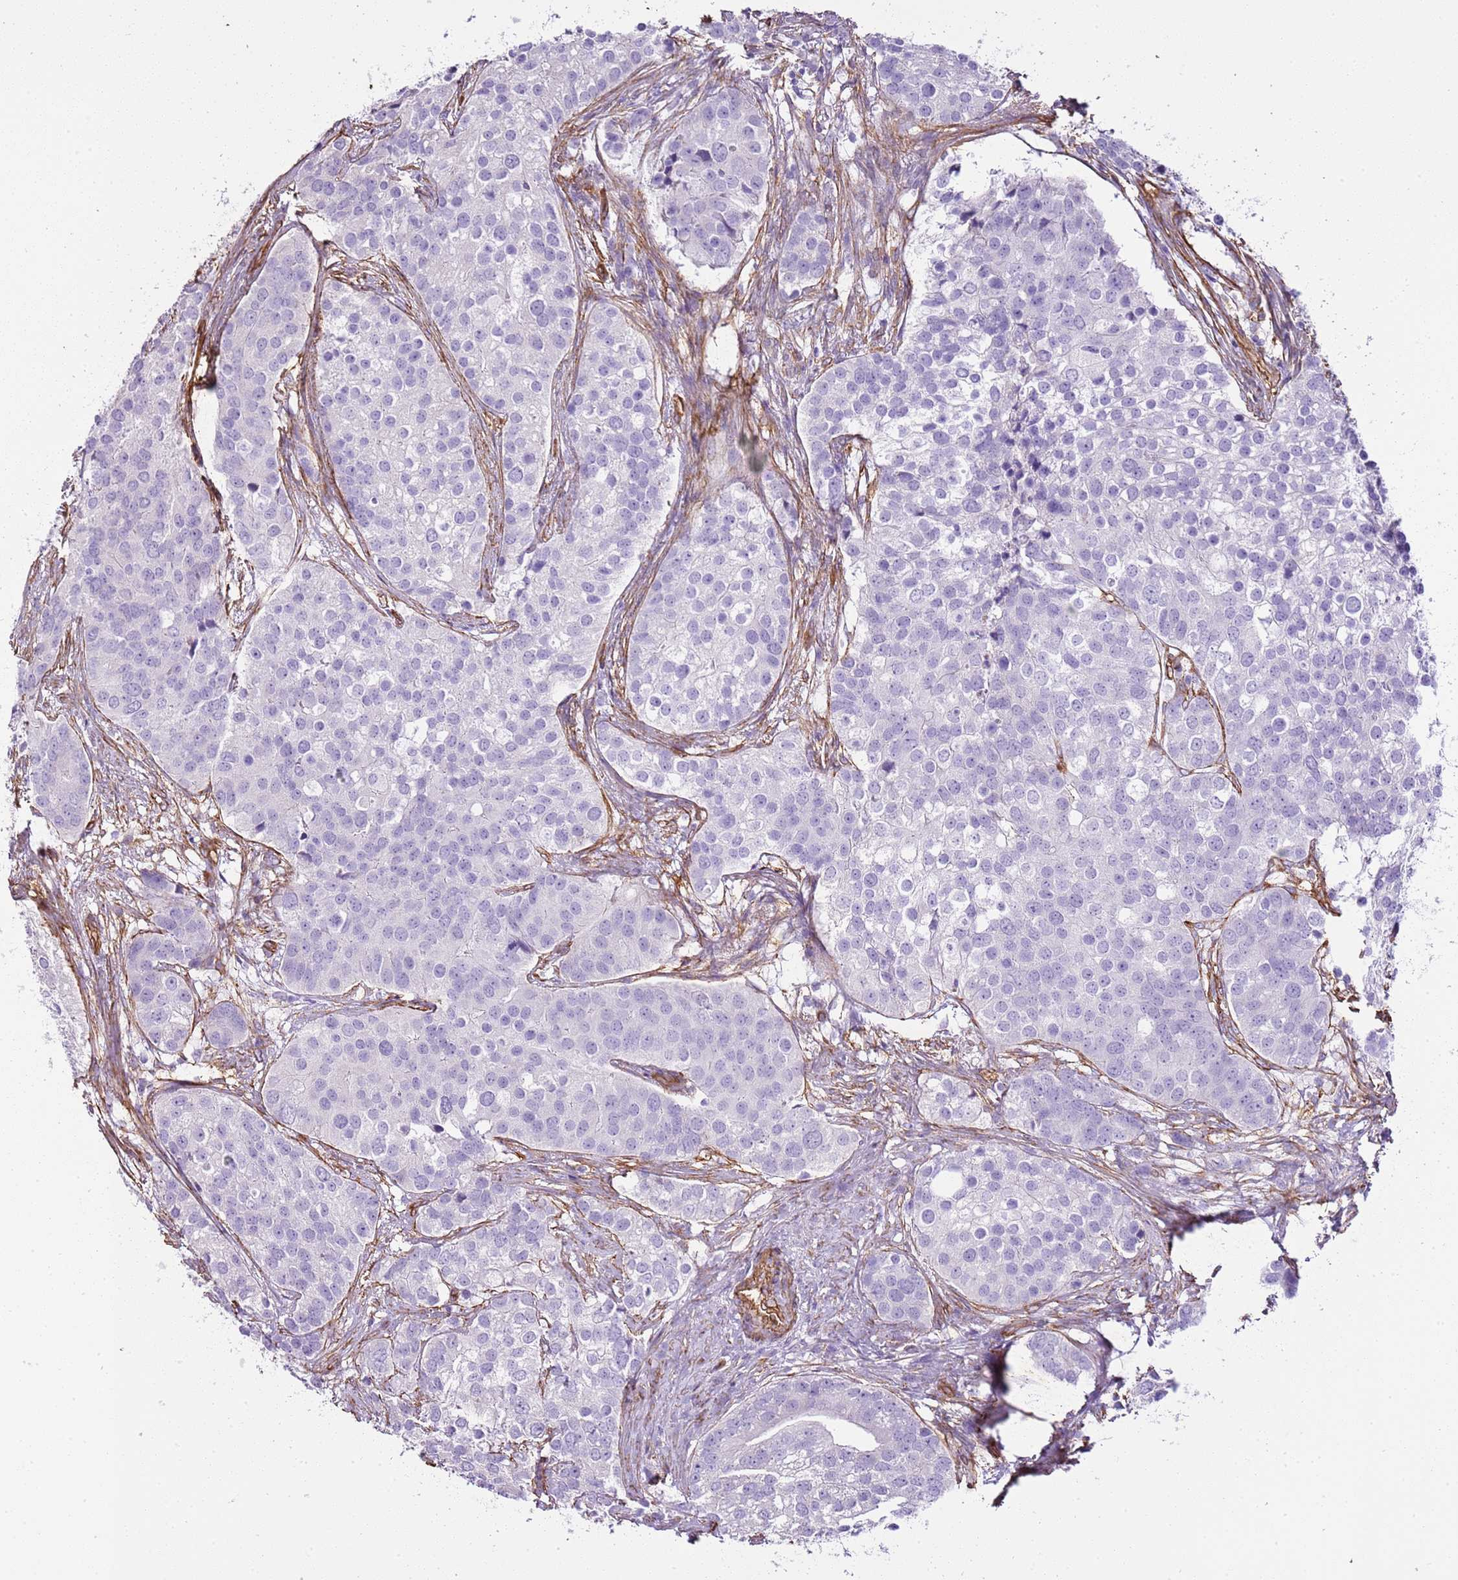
{"staining": {"intensity": "negative", "quantity": "none", "location": "none"}, "tissue": "prostate cancer", "cell_type": "Tumor cells", "image_type": "cancer", "snomed": [{"axis": "morphology", "description": "Adenocarcinoma, High grade"}, {"axis": "topography", "description": "Prostate"}], "caption": "Tumor cells are negative for protein expression in human prostate high-grade adenocarcinoma.", "gene": "CTDSPL", "patient": {"sex": "male", "age": 62}}